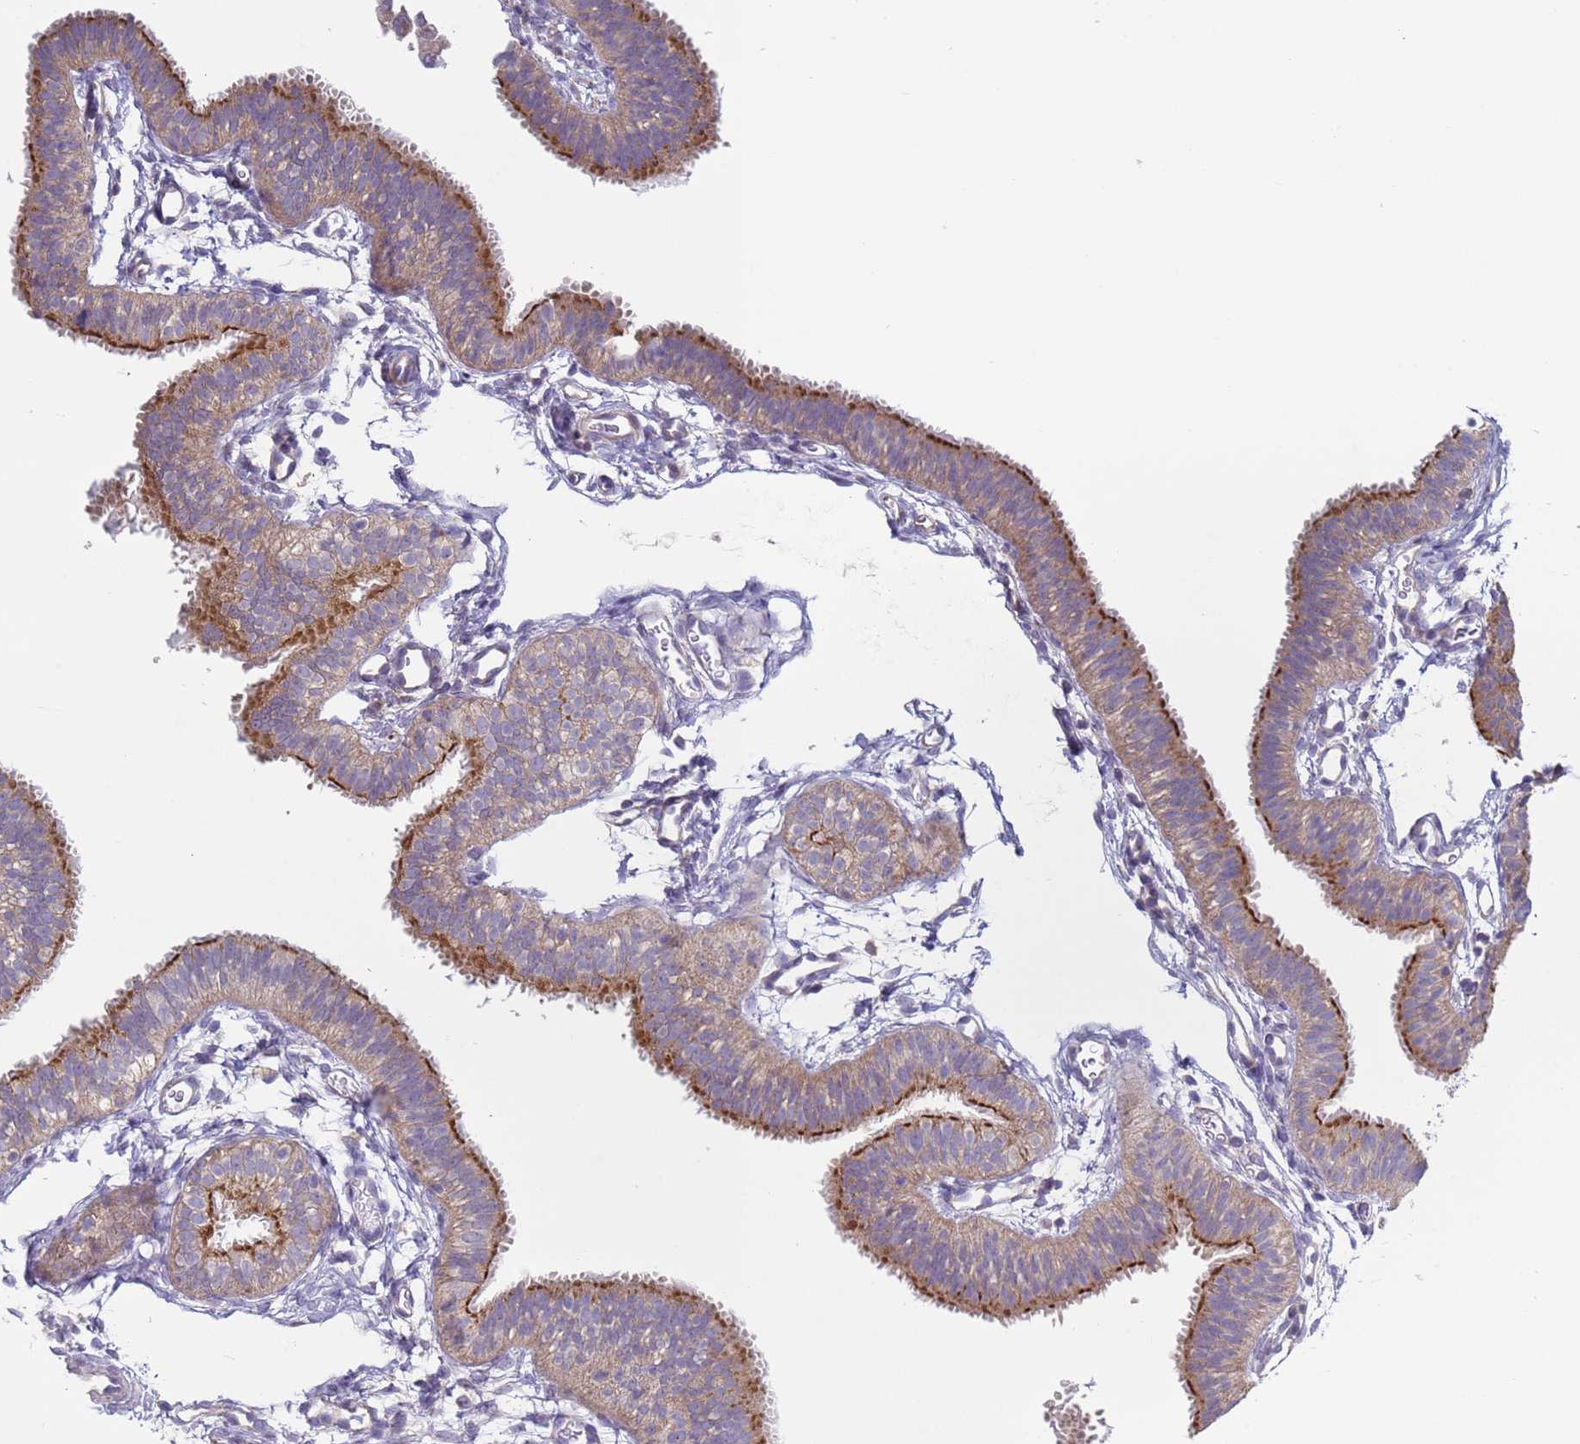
{"staining": {"intensity": "moderate", "quantity": "25%-75%", "location": "cytoplasmic/membranous"}, "tissue": "fallopian tube", "cell_type": "Glandular cells", "image_type": "normal", "snomed": [{"axis": "morphology", "description": "Normal tissue, NOS"}, {"axis": "topography", "description": "Fallopian tube"}], "caption": "Human fallopian tube stained for a protein (brown) reveals moderate cytoplasmic/membranous positive positivity in about 25%-75% of glandular cells.", "gene": "DIP2B", "patient": {"sex": "female", "age": 35}}